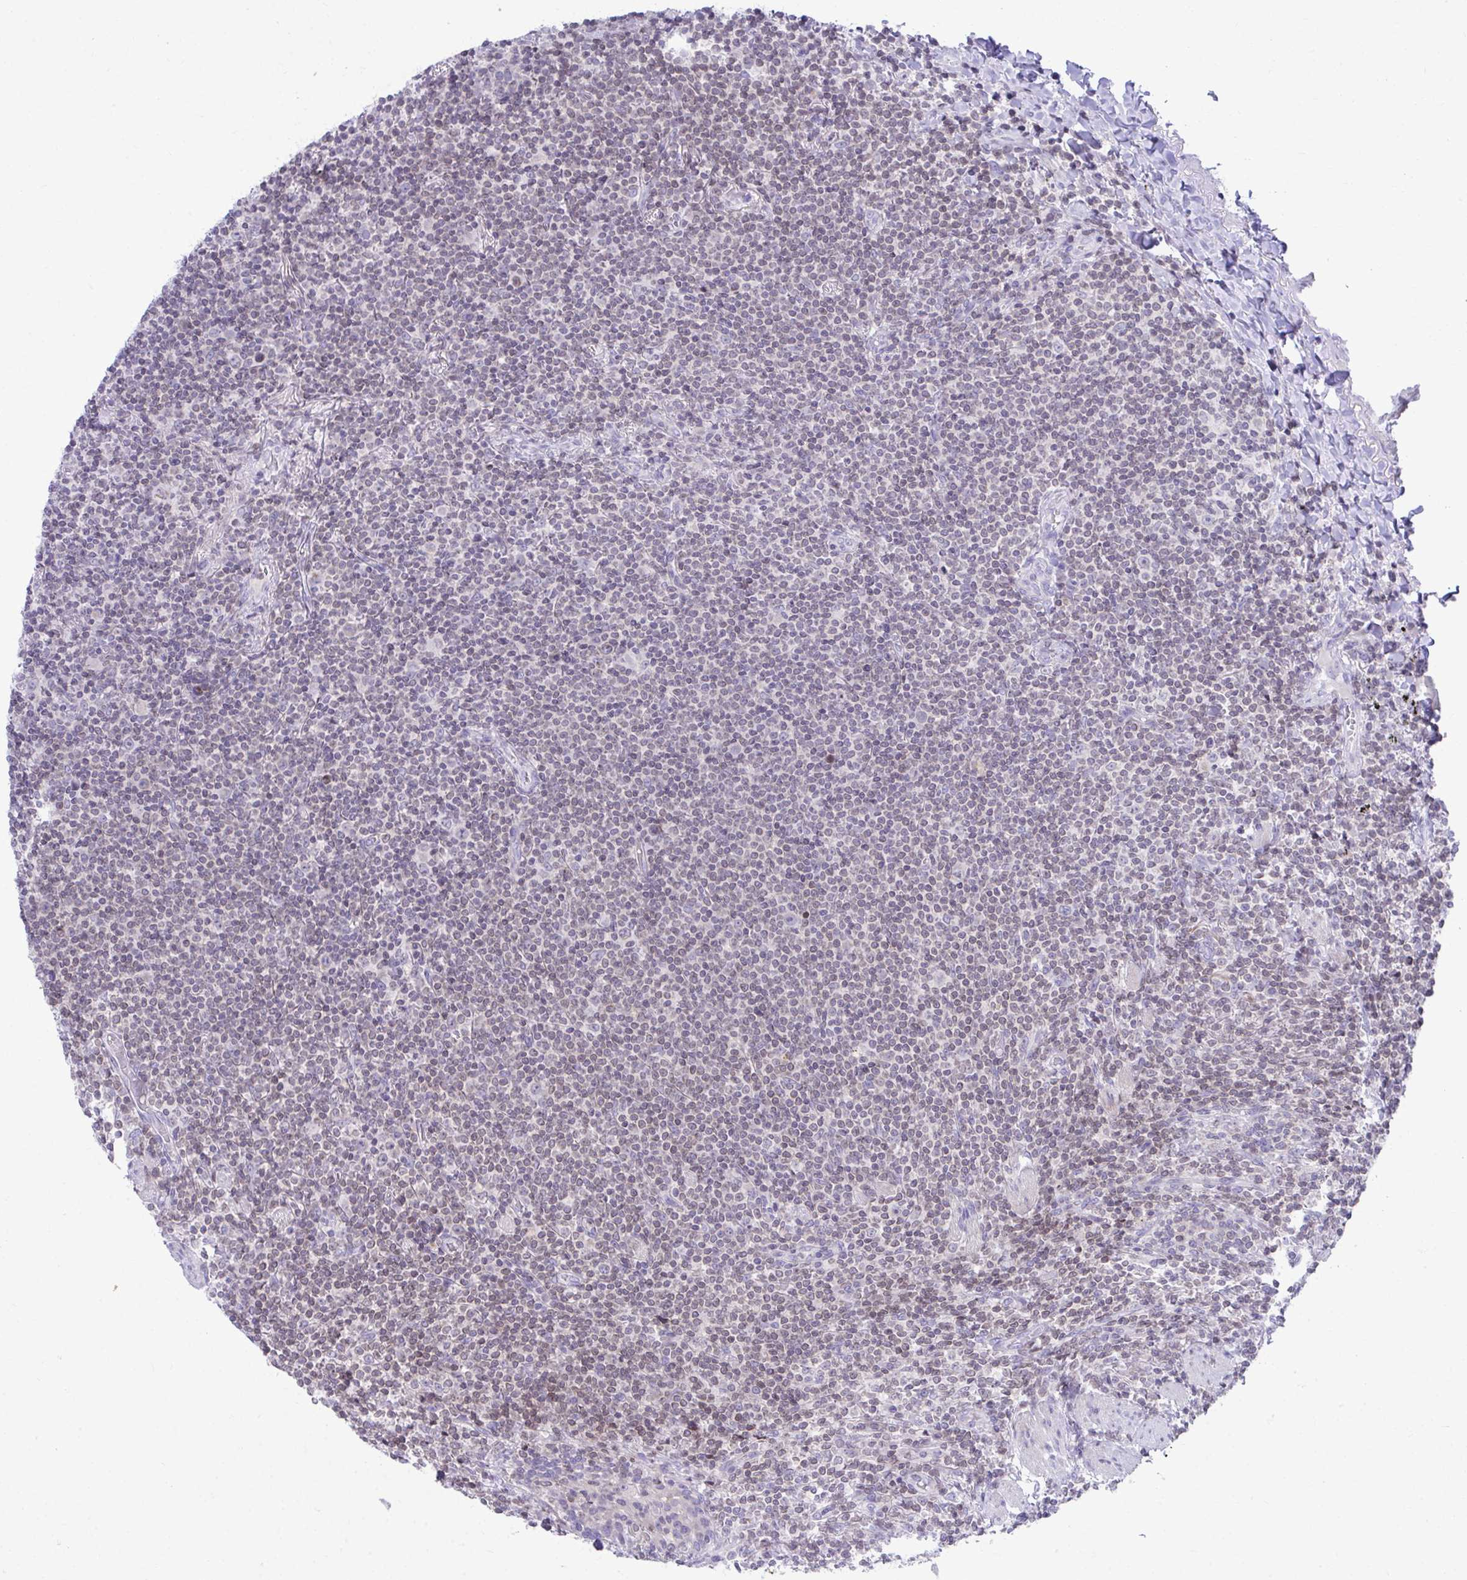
{"staining": {"intensity": "weak", "quantity": "<25%", "location": "nuclear"}, "tissue": "lymphoma", "cell_type": "Tumor cells", "image_type": "cancer", "snomed": [{"axis": "morphology", "description": "Malignant lymphoma, non-Hodgkin's type, Low grade"}, {"axis": "topography", "description": "Lung"}], "caption": "Immunohistochemistry of low-grade malignant lymphoma, non-Hodgkin's type shows no staining in tumor cells.", "gene": "OR7A5", "patient": {"sex": "female", "age": 71}}